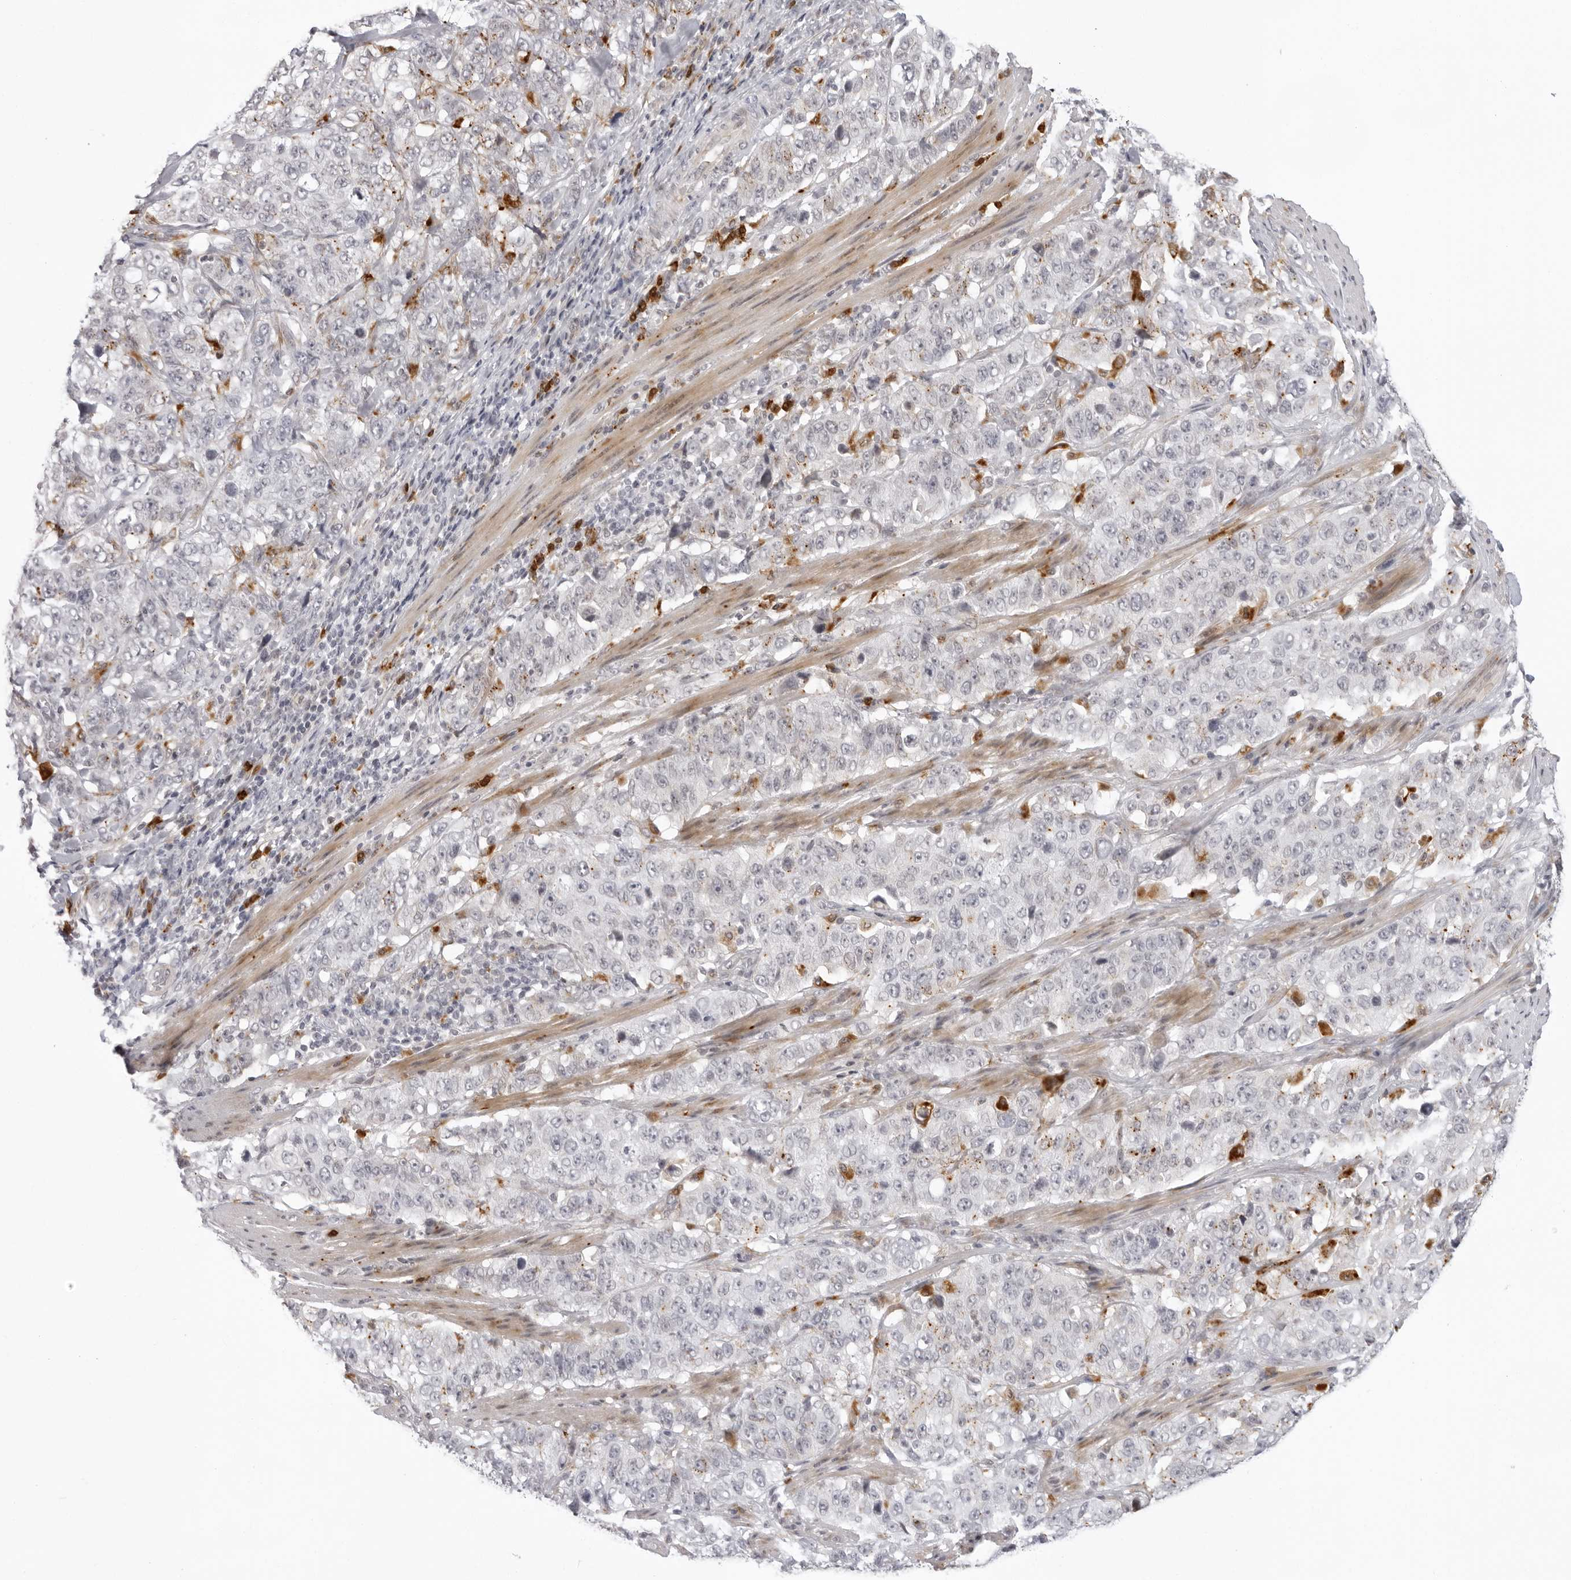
{"staining": {"intensity": "negative", "quantity": "none", "location": "none"}, "tissue": "stomach cancer", "cell_type": "Tumor cells", "image_type": "cancer", "snomed": [{"axis": "morphology", "description": "Adenocarcinoma, NOS"}, {"axis": "topography", "description": "Stomach"}], "caption": "A photomicrograph of human adenocarcinoma (stomach) is negative for staining in tumor cells. (DAB (3,3'-diaminobenzidine) immunohistochemistry with hematoxylin counter stain).", "gene": "STRADB", "patient": {"sex": "male", "age": 48}}